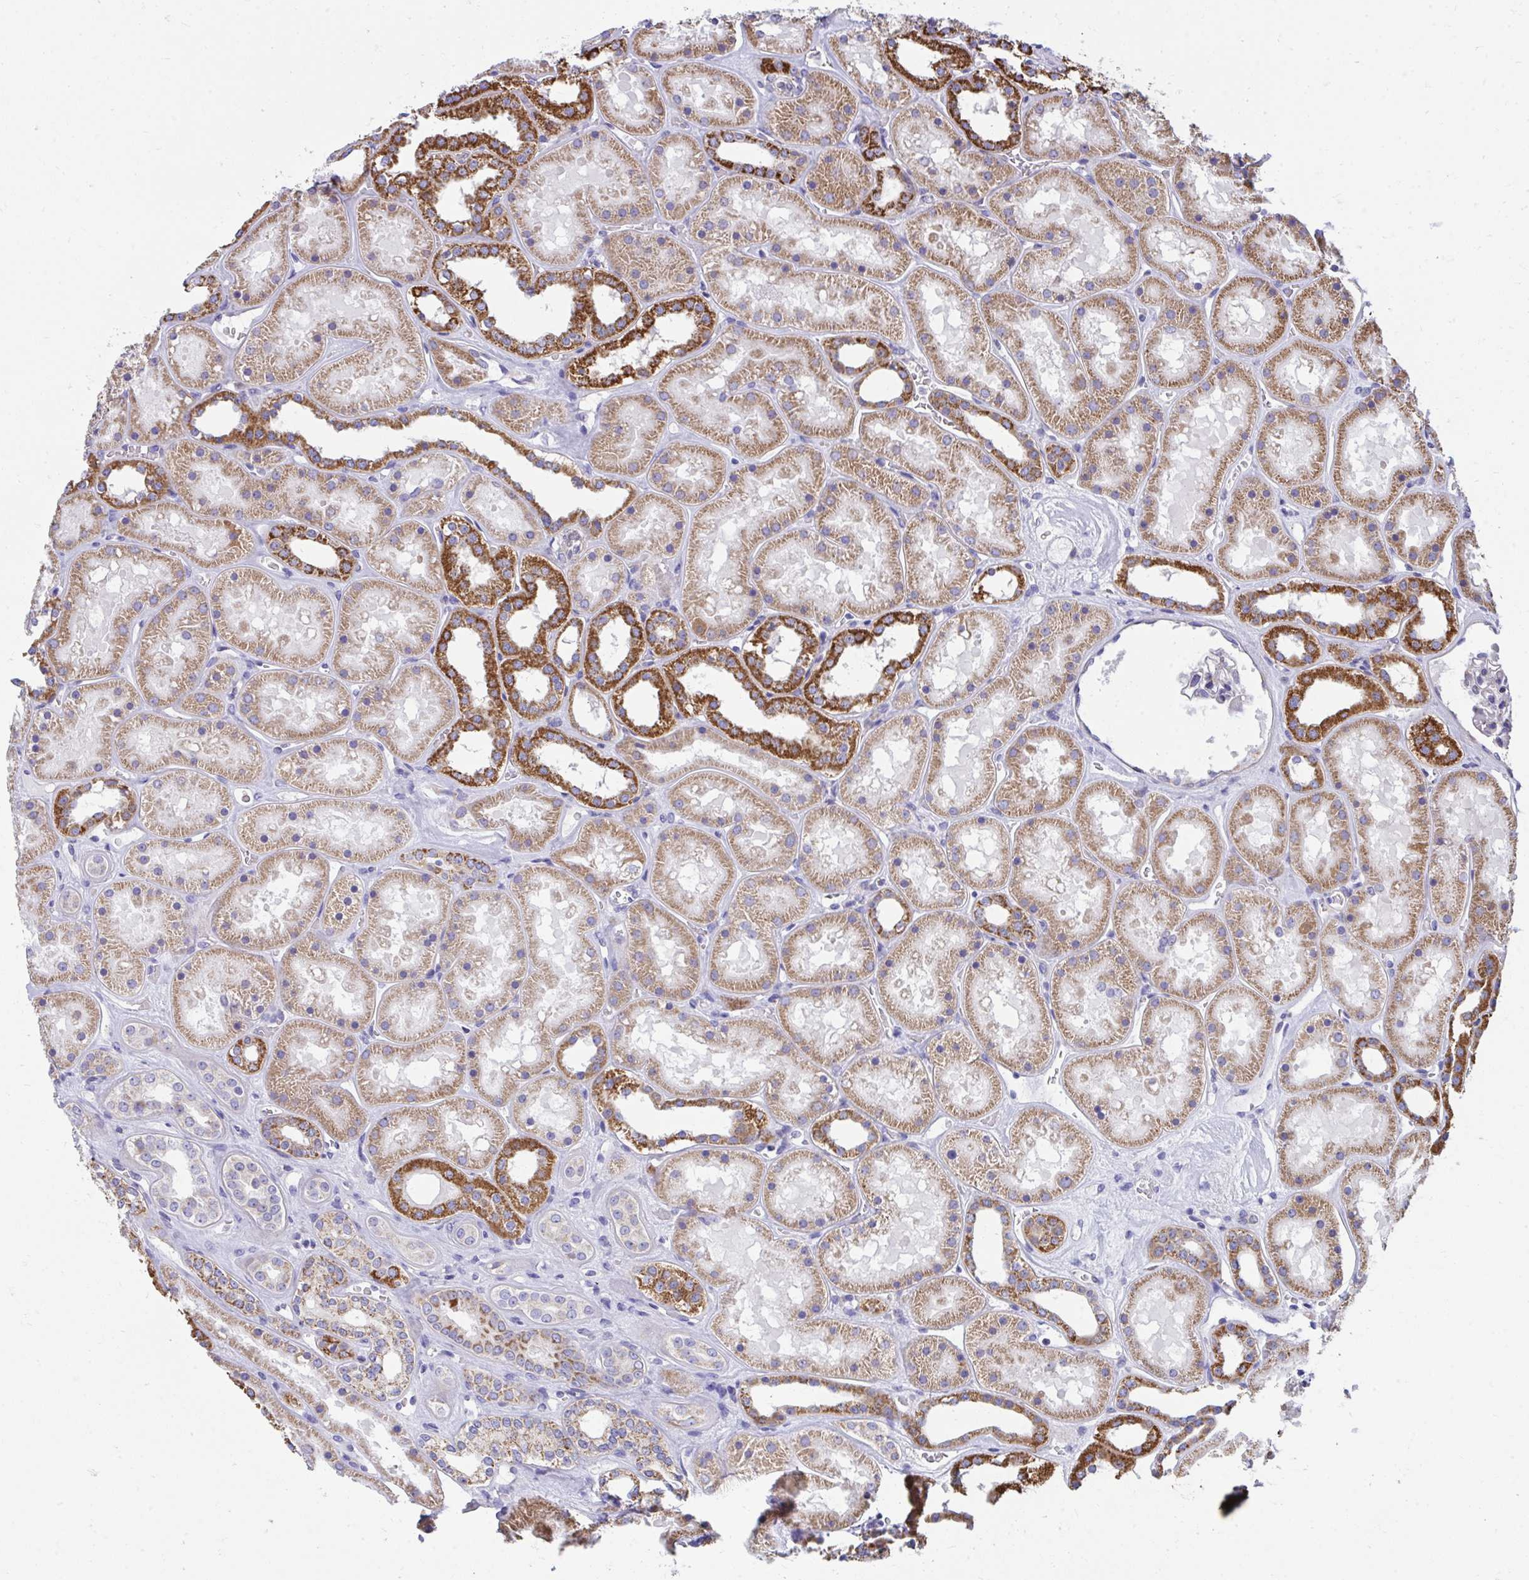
{"staining": {"intensity": "negative", "quantity": "none", "location": "none"}, "tissue": "kidney", "cell_type": "Cells in glomeruli", "image_type": "normal", "snomed": [{"axis": "morphology", "description": "Normal tissue, NOS"}, {"axis": "topography", "description": "Kidney"}], "caption": "Immunohistochemistry (IHC) photomicrograph of normal kidney stained for a protein (brown), which shows no positivity in cells in glomeruli. The staining was performed using DAB (3,3'-diaminobenzidine) to visualize the protein expression in brown, while the nuclei were stained in blue with hematoxylin (Magnification: 20x).", "gene": "IL37", "patient": {"sex": "female", "age": 41}}